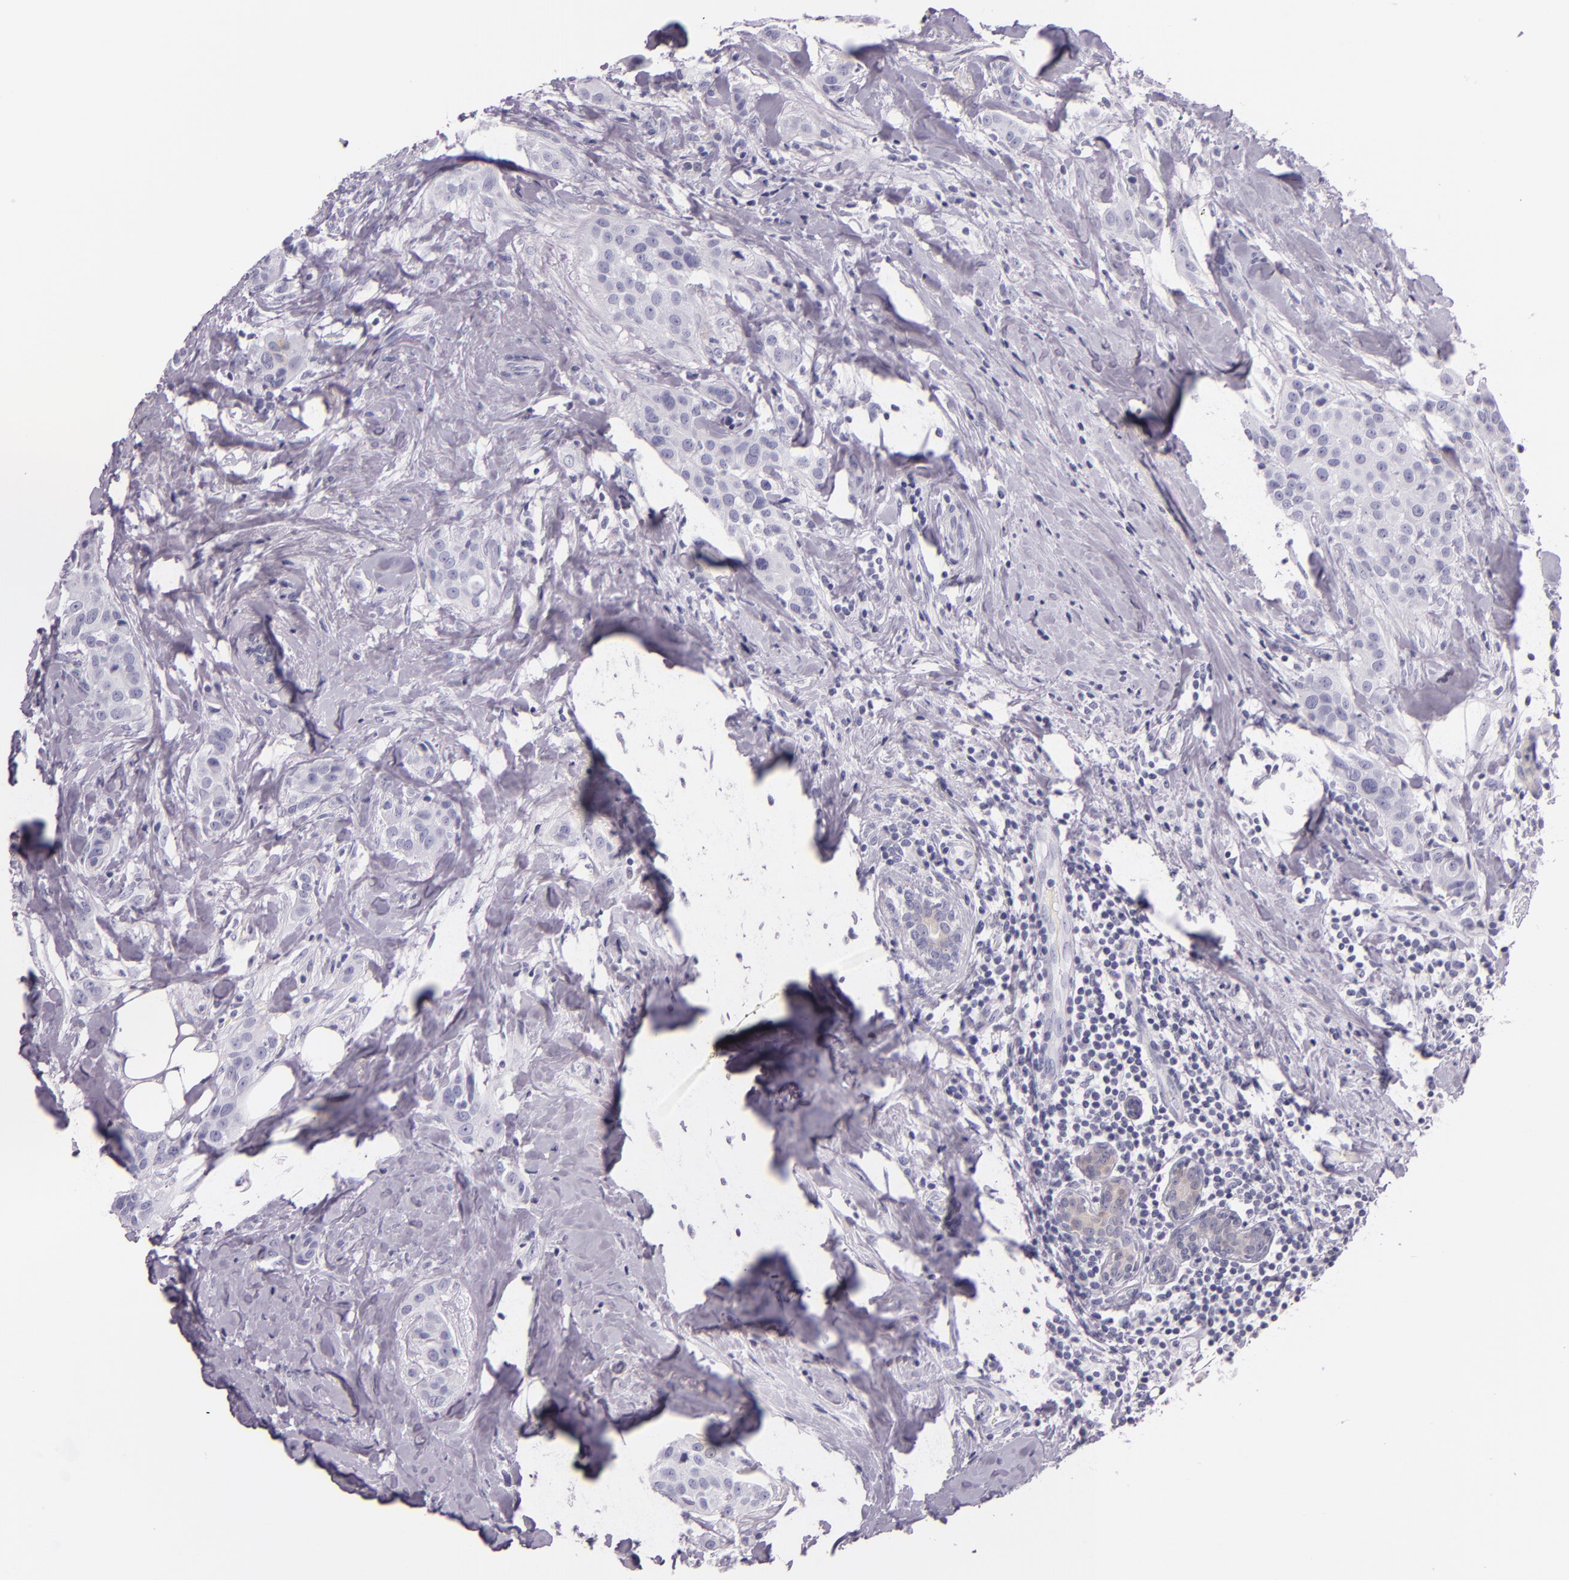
{"staining": {"intensity": "negative", "quantity": "none", "location": "none"}, "tissue": "breast cancer", "cell_type": "Tumor cells", "image_type": "cancer", "snomed": [{"axis": "morphology", "description": "Duct carcinoma"}, {"axis": "topography", "description": "Breast"}], "caption": "The image reveals no staining of tumor cells in breast cancer (infiltrating ductal carcinoma). (DAB (3,3'-diaminobenzidine) immunohistochemistry (IHC) visualized using brightfield microscopy, high magnification).", "gene": "HSP90AA1", "patient": {"sex": "female", "age": 45}}